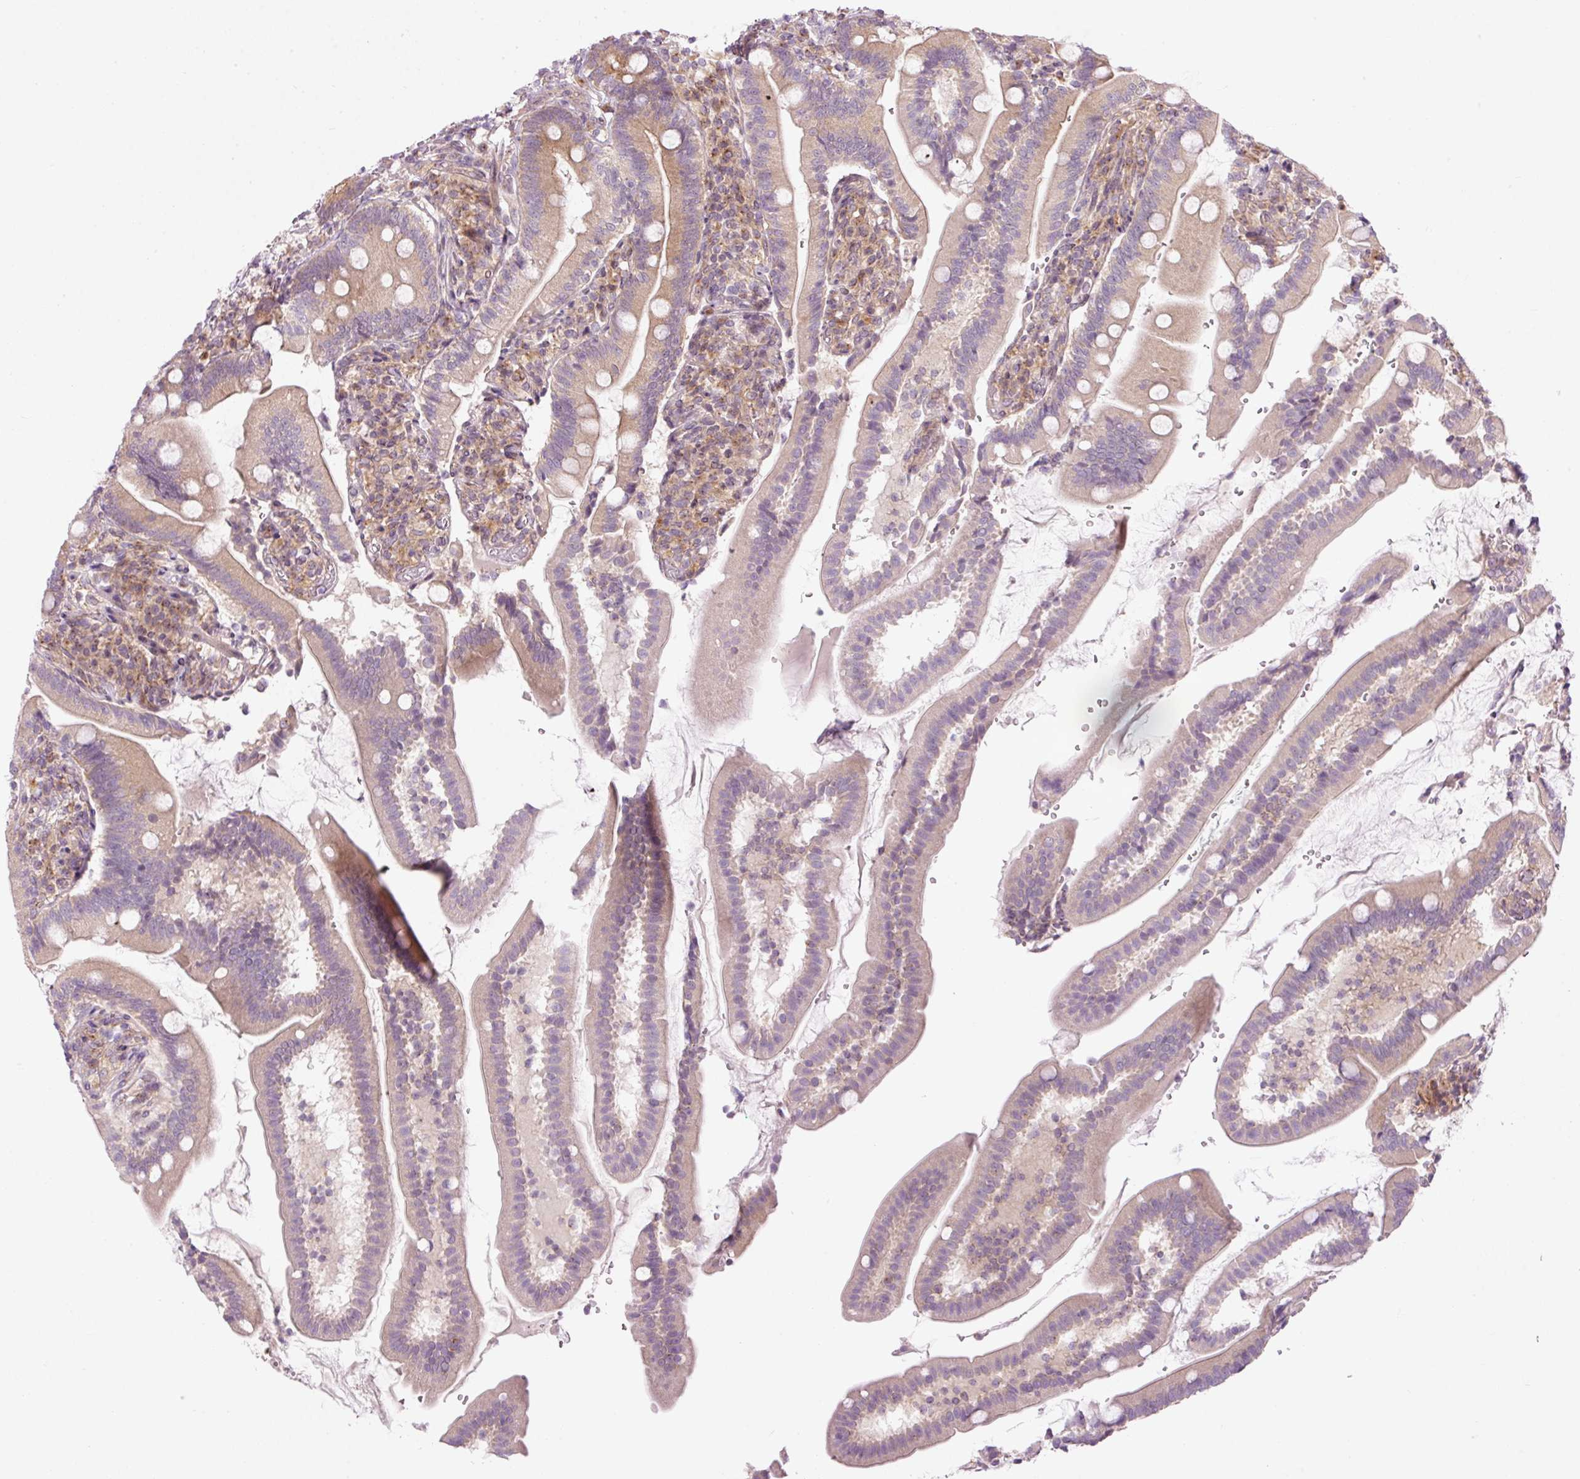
{"staining": {"intensity": "moderate", "quantity": "25%-75%", "location": "cytoplasmic/membranous"}, "tissue": "duodenum", "cell_type": "Glandular cells", "image_type": "normal", "snomed": [{"axis": "morphology", "description": "Normal tissue, NOS"}, {"axis": "topography", "description": "Duodenum"}], "caption": "Immunohistochemistry (IHC) (DAB) staining of benign human duodenum reveals moderate cytoplasmic/membranous protein staining in approximately 25%-75% of glandular cells.", "gene": "MZT2A", "patient": {"sex": "female", "age": 67}}